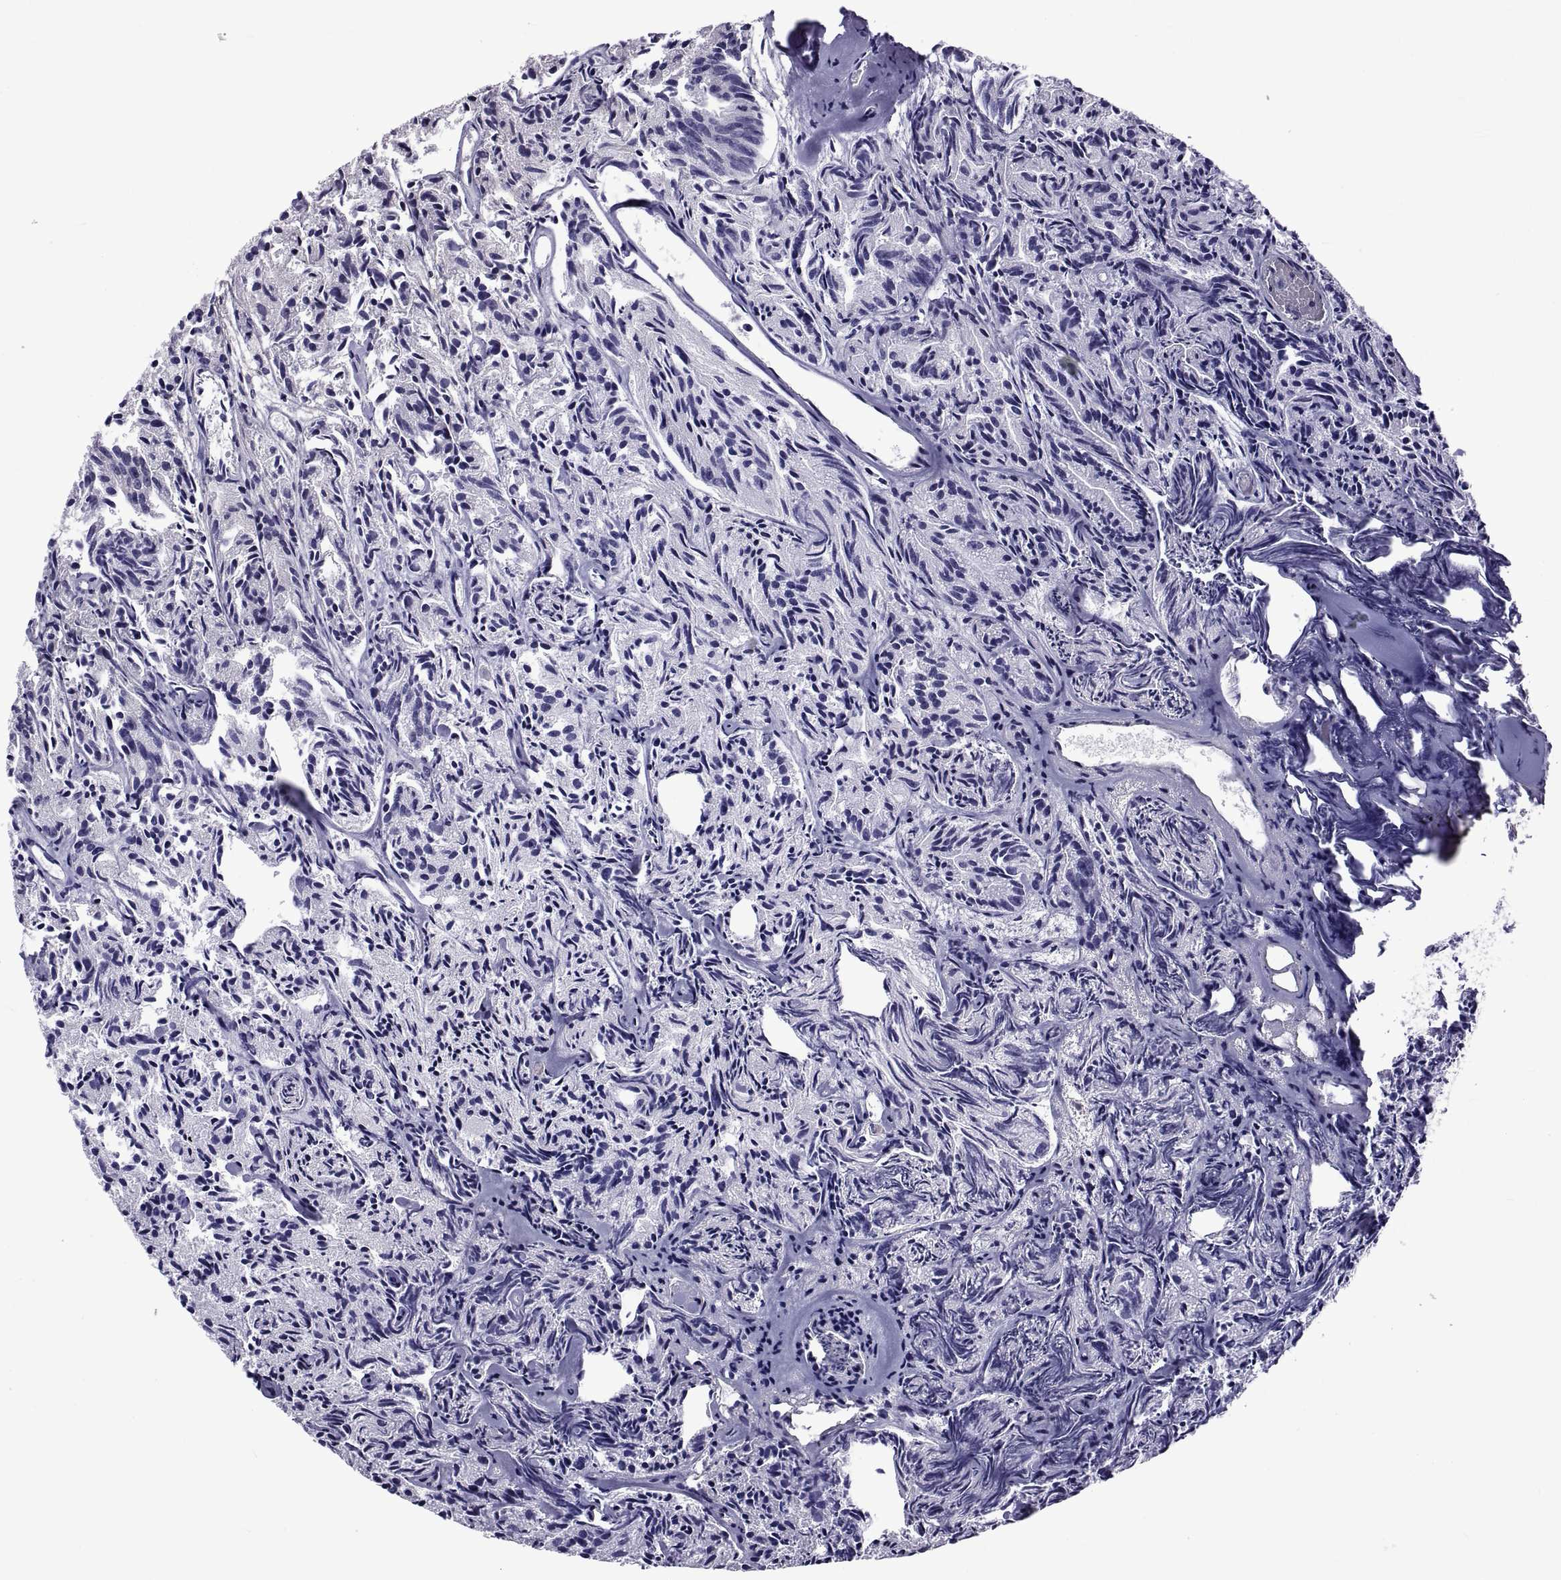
{"staining": {"intensity": "negative", "quantity": "none", "location": "none"}, "tissue": "prostate cancer", "cell_type": "Tumor cells", "image_type": "cancer", "snomed": [{"axis": "morphology", "description": "Adenocarcinoma, Medium grade"}, {"axis": "topography", "description": "Prostate"}], "caption": "IHC image of neoplastic tissue: adenocarcinoma (medium-grade) (prostate) stained with DAB displays no significant protein positivity in tumor cells.", "gene": "TMC3", "patient": {"sex": "male", "age": 74}}